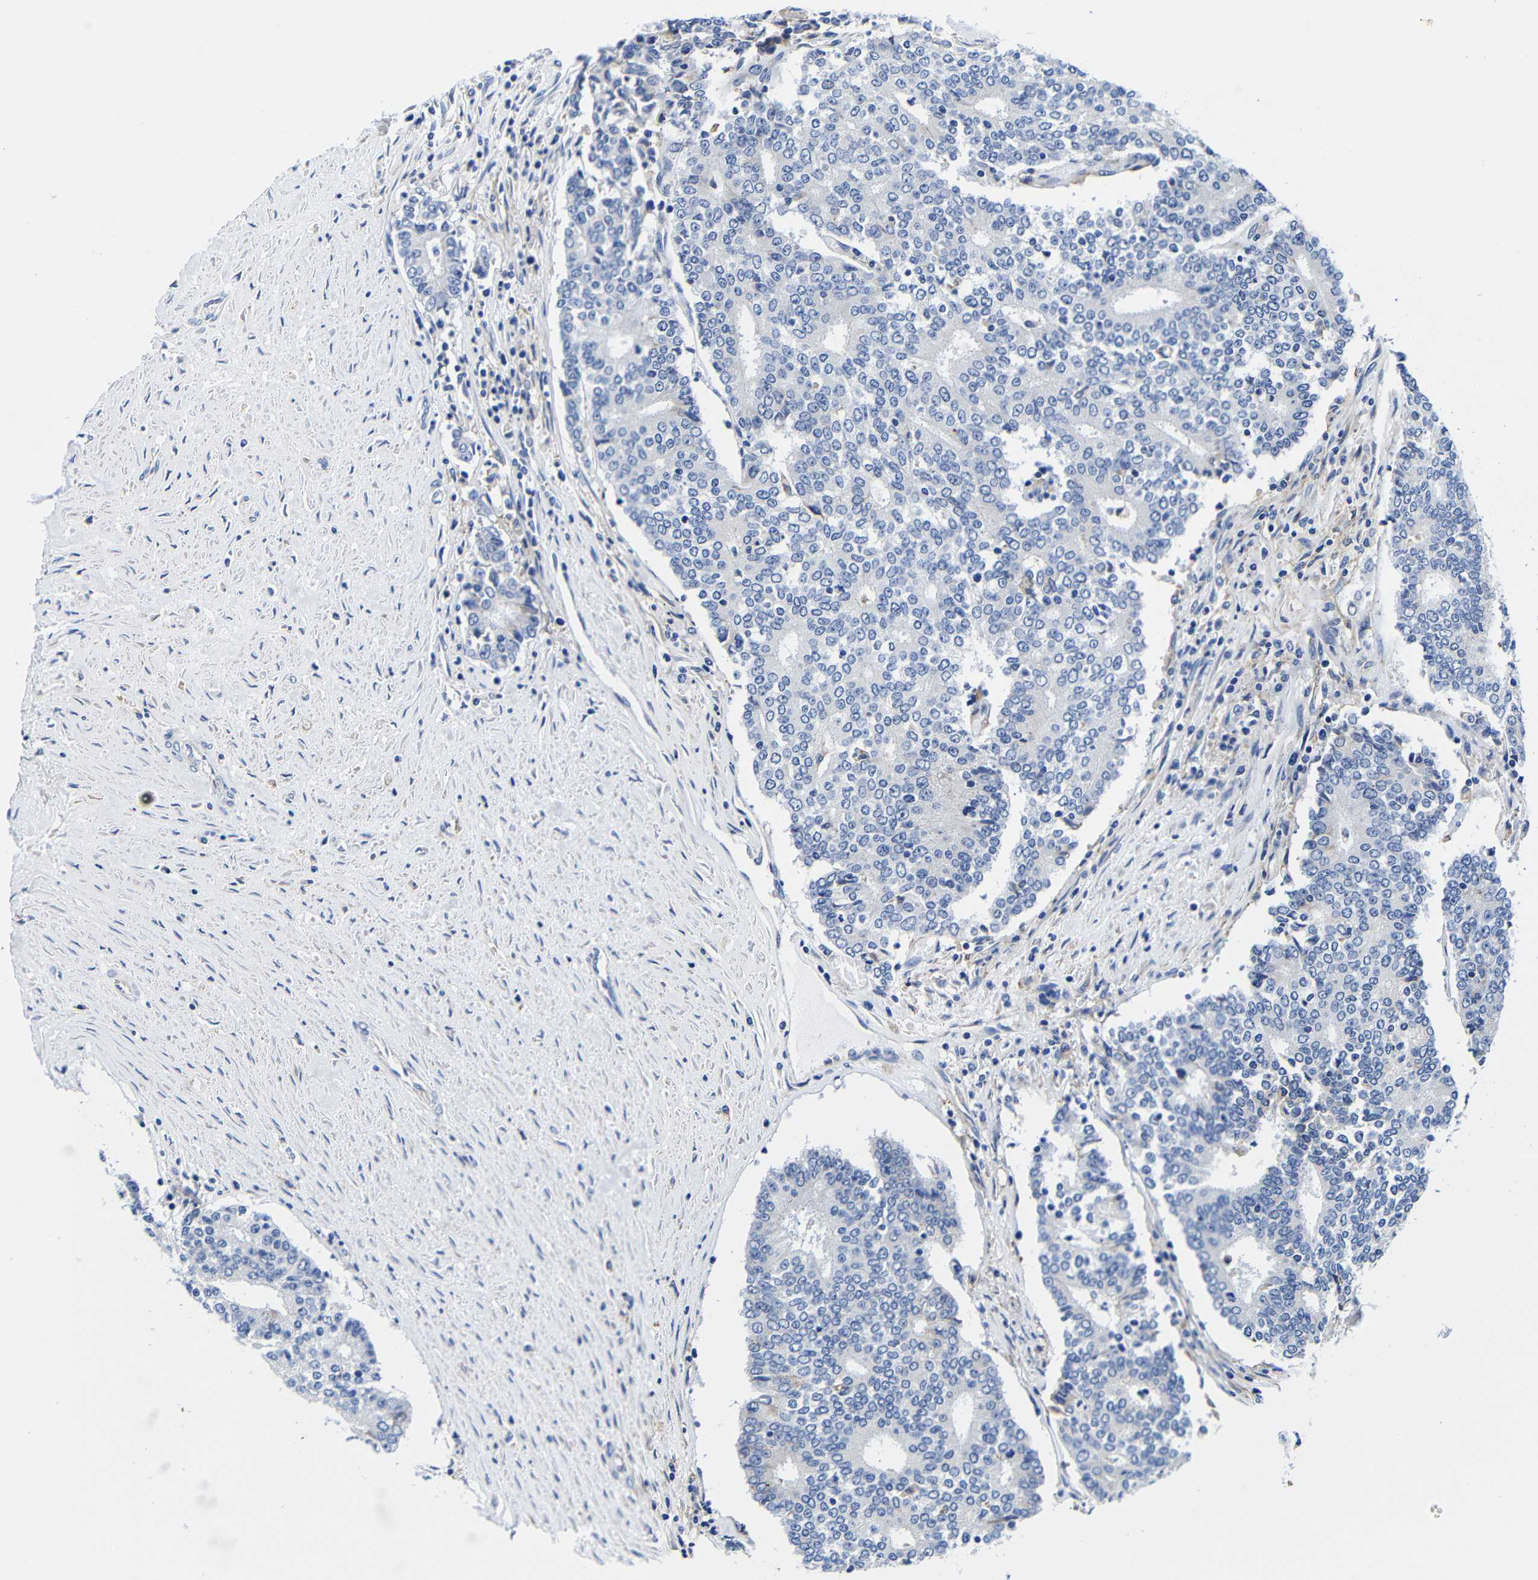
{"staining": {"intensity": "negative", "quantity": "none", "location": "none"}, "tissue": "prostate cancer", "cell_type": "Tumor cells", "image_type": "cancer", "snomed": [{"axis": "morphology", "description": "Normal tissue, NOS"}, {"axis": "morphology", "description": "Adenocarcinoma, High grade"}, {"axis": "topography", "description": "Prostate"}, {"axis": "topography", "description": "Seminal veicle"}], "caption": "This is an immunohistochemistry micrograph of prostate cancer. There is no expression in tumor cells.", "gene": "CLEC4G", "patient": {"sex": "male", "age": 55}}